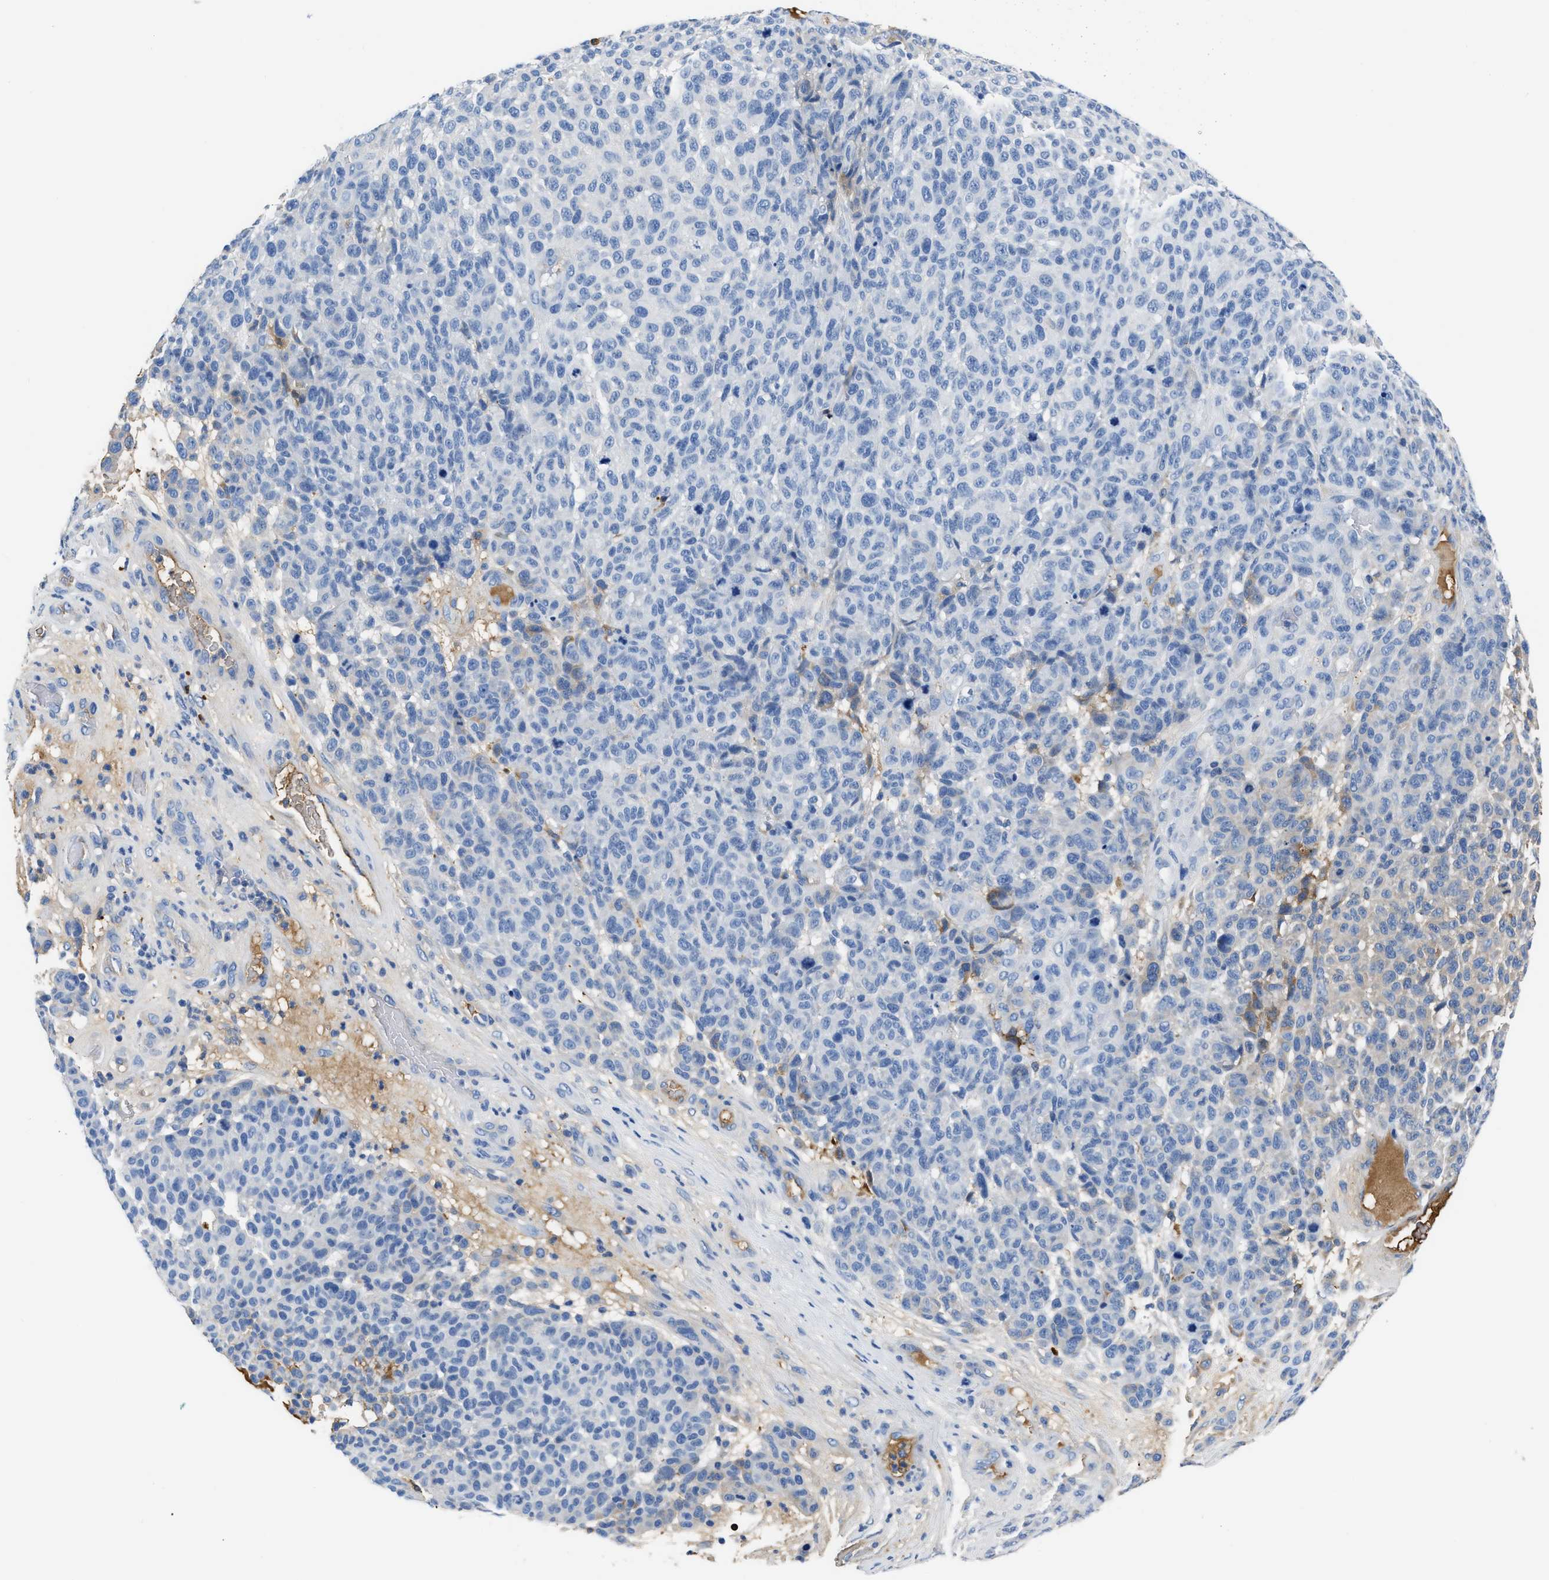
{"staining": {"intensity": "moderate", "quantity": "<25%", "location": "cytoplasmic/membranous"}, "tissue": "melanoma", "cell_type": "Tumor cells", "image_type": "cancer", "snomed": [{"axis": "morphology", "description": "Malignant melanoma, NOS"}, {"axis": "topography", "description": "Skin"}], "caption": "Immunohistochemistry (IHC) (DAB (3,3'-diaminobenzidine)) staining of human melanoma reveals moderate cytoplasmic/membranous protein positivity in about <25% of tumor cells.", "gene": "GC", "patient": {"sex": "male", "age": 59}}